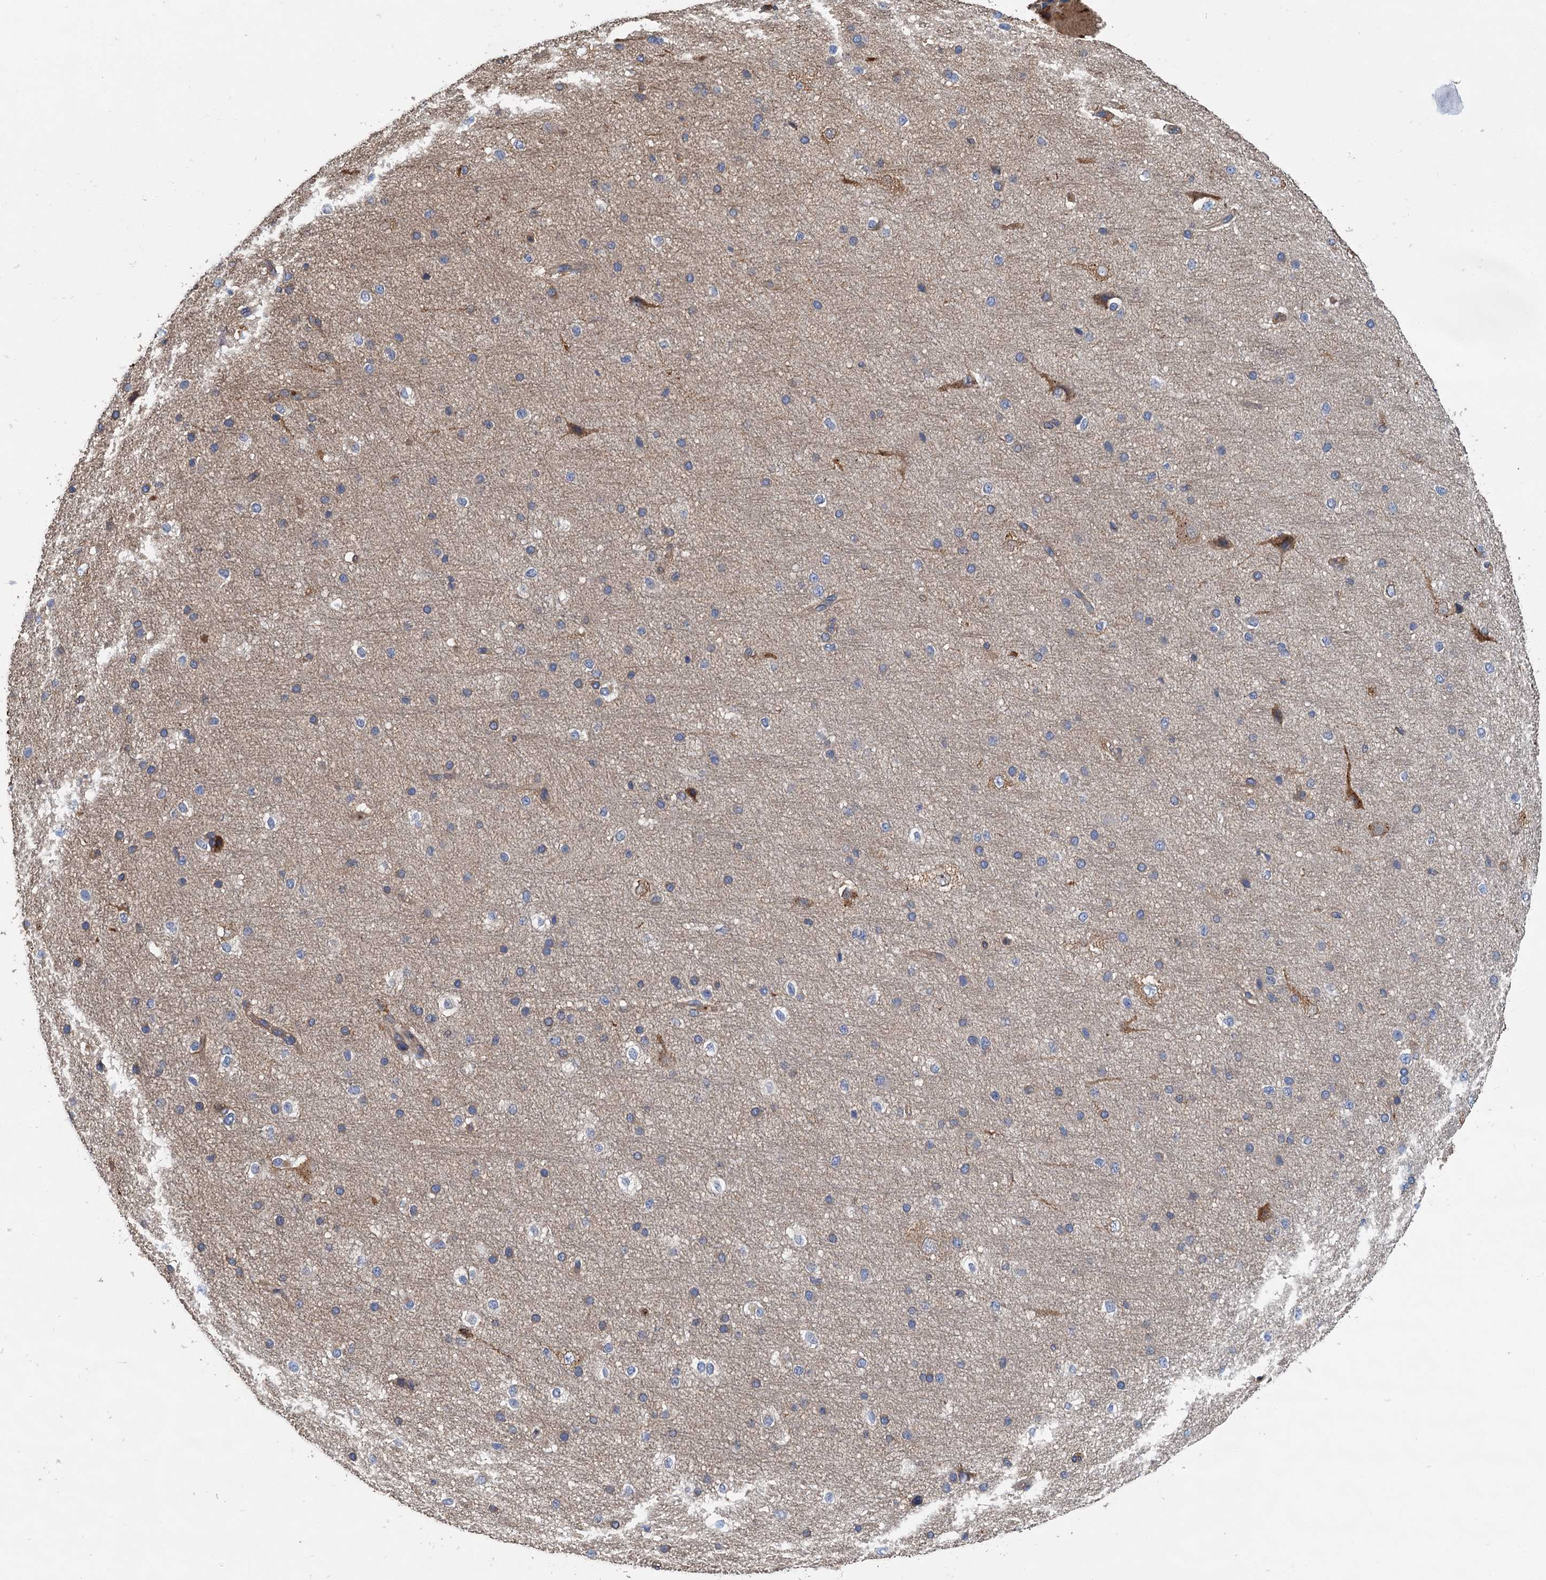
{"staining": {"intensity": "moderate", "quantity": ">75%", "location": "cytoplasmic/membranous"}, "tissue": "cerebral cortex", "cell_type": "Endothelial cells", "image_type": "normal", "snomed": [{"axis": "morphology", "description": "Normal tissue, NOS"}, {"axis": "morphology", "description": "Developmental malformation"}, {"axis": "topography", "description": "Cerebral cortex"}], "caption": "The photomicrograph shows immunohistochemical staining of benign cerebral cortex. There is moderate cytoplasmic/membranous expression is present in about >75% of endothelial cells.", "gene": "PPIP5K1", "patient": {"sex": "female", "age": 30}}